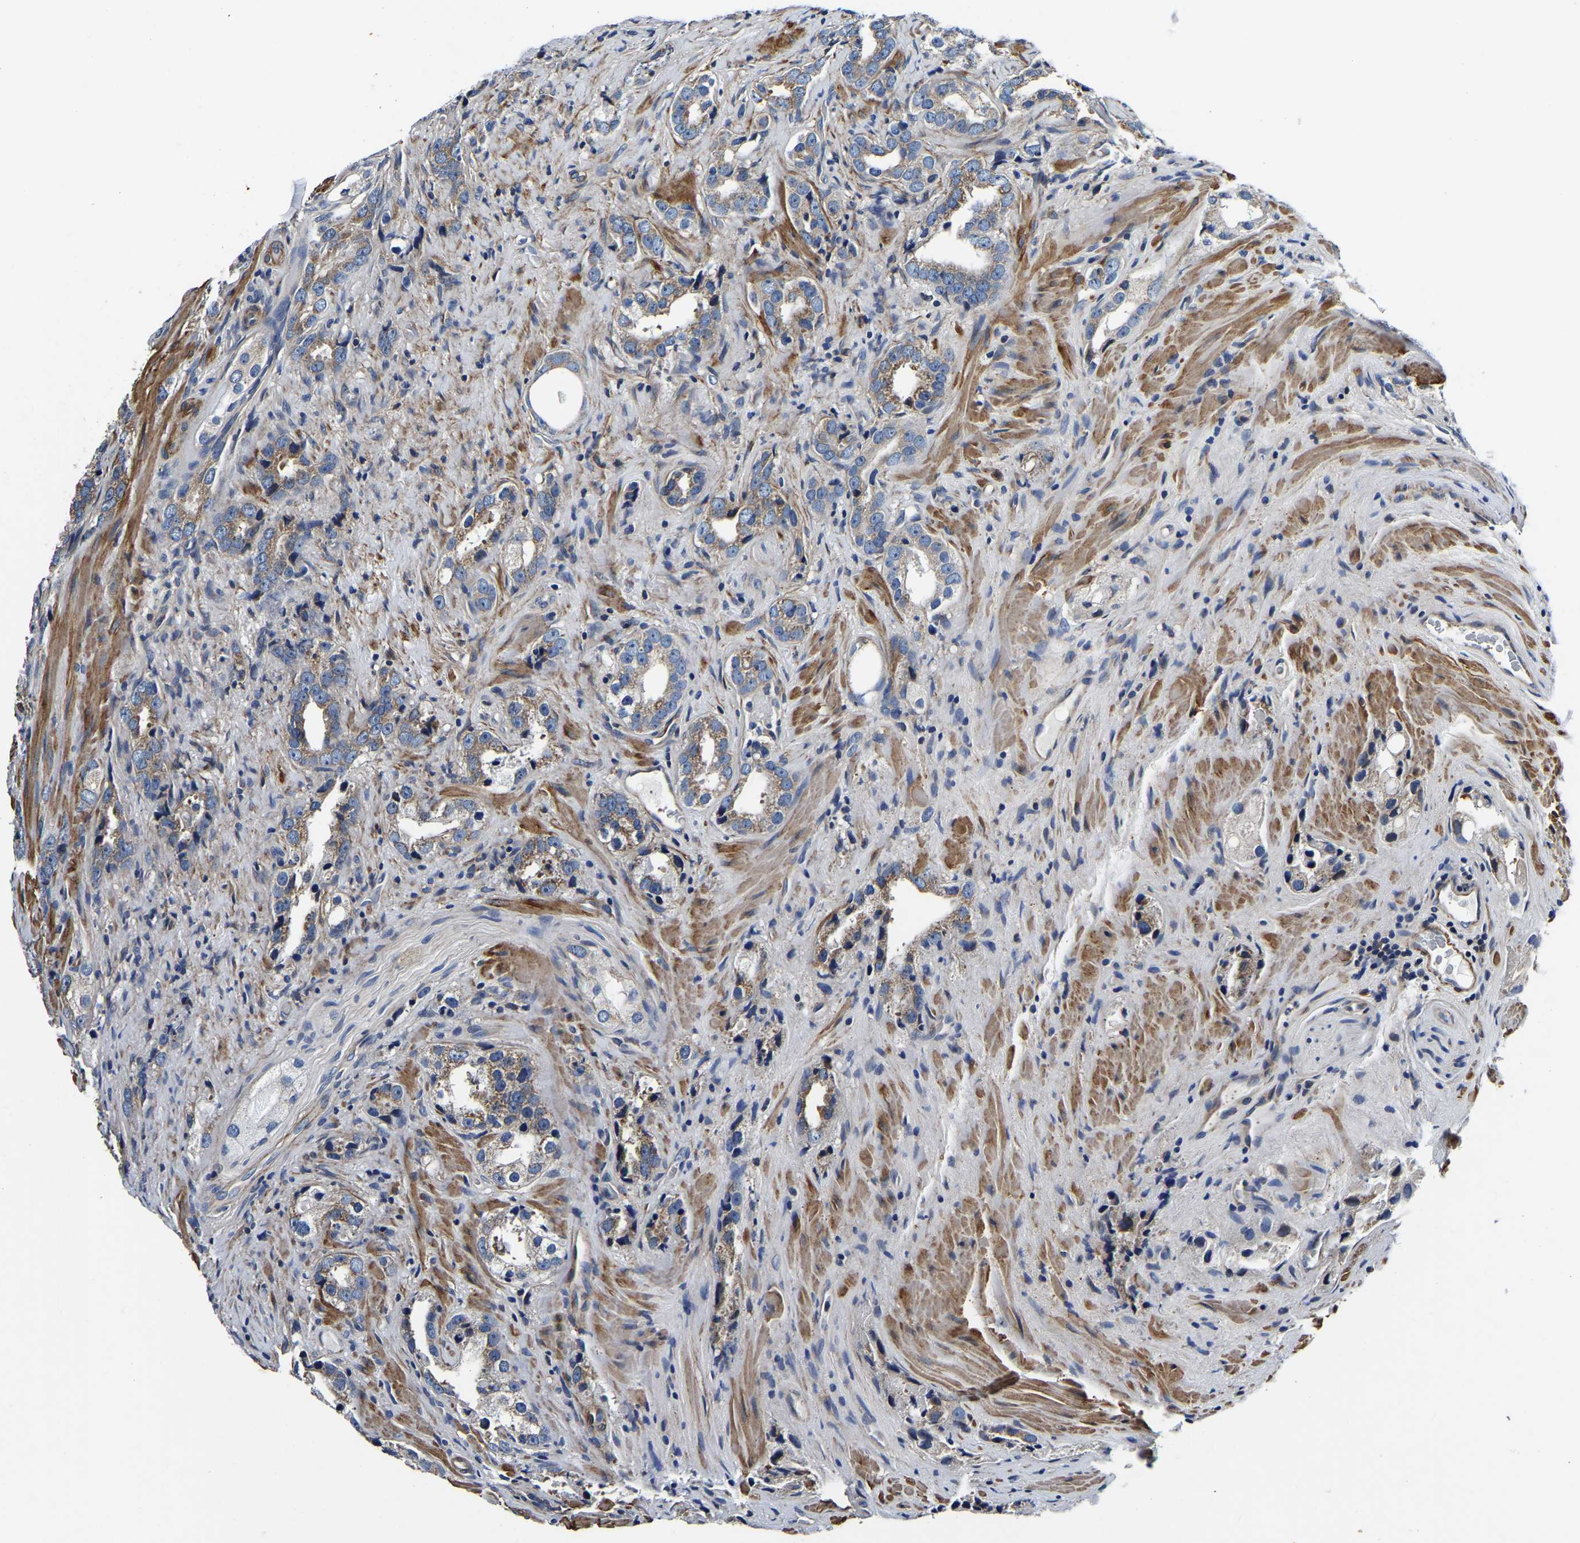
{"staining": {"intensity": "moderate", "quantity": ">75%", "location": "cytoplasmic/membranous"}, "tissue": "prostate cancer", "cell_type": "Tumor cells", "image_type": "cancer", "snomed": [{"axis": "morphology", "description": "Adenocarcinoma, High grade"}, {"axis": "topography", "description": "Prostate"}], "caption": "The immunohistochemical stain shows moderate cytoplasmic/membranous positivity in tumor cells of prostate adenocarcinoma (high-grade) tissue. (DAB IHC, brown staining for protein, blue staining for nuclei).", "gene": "KCTD17", "patient": {"sex": "male", "age": 63}}